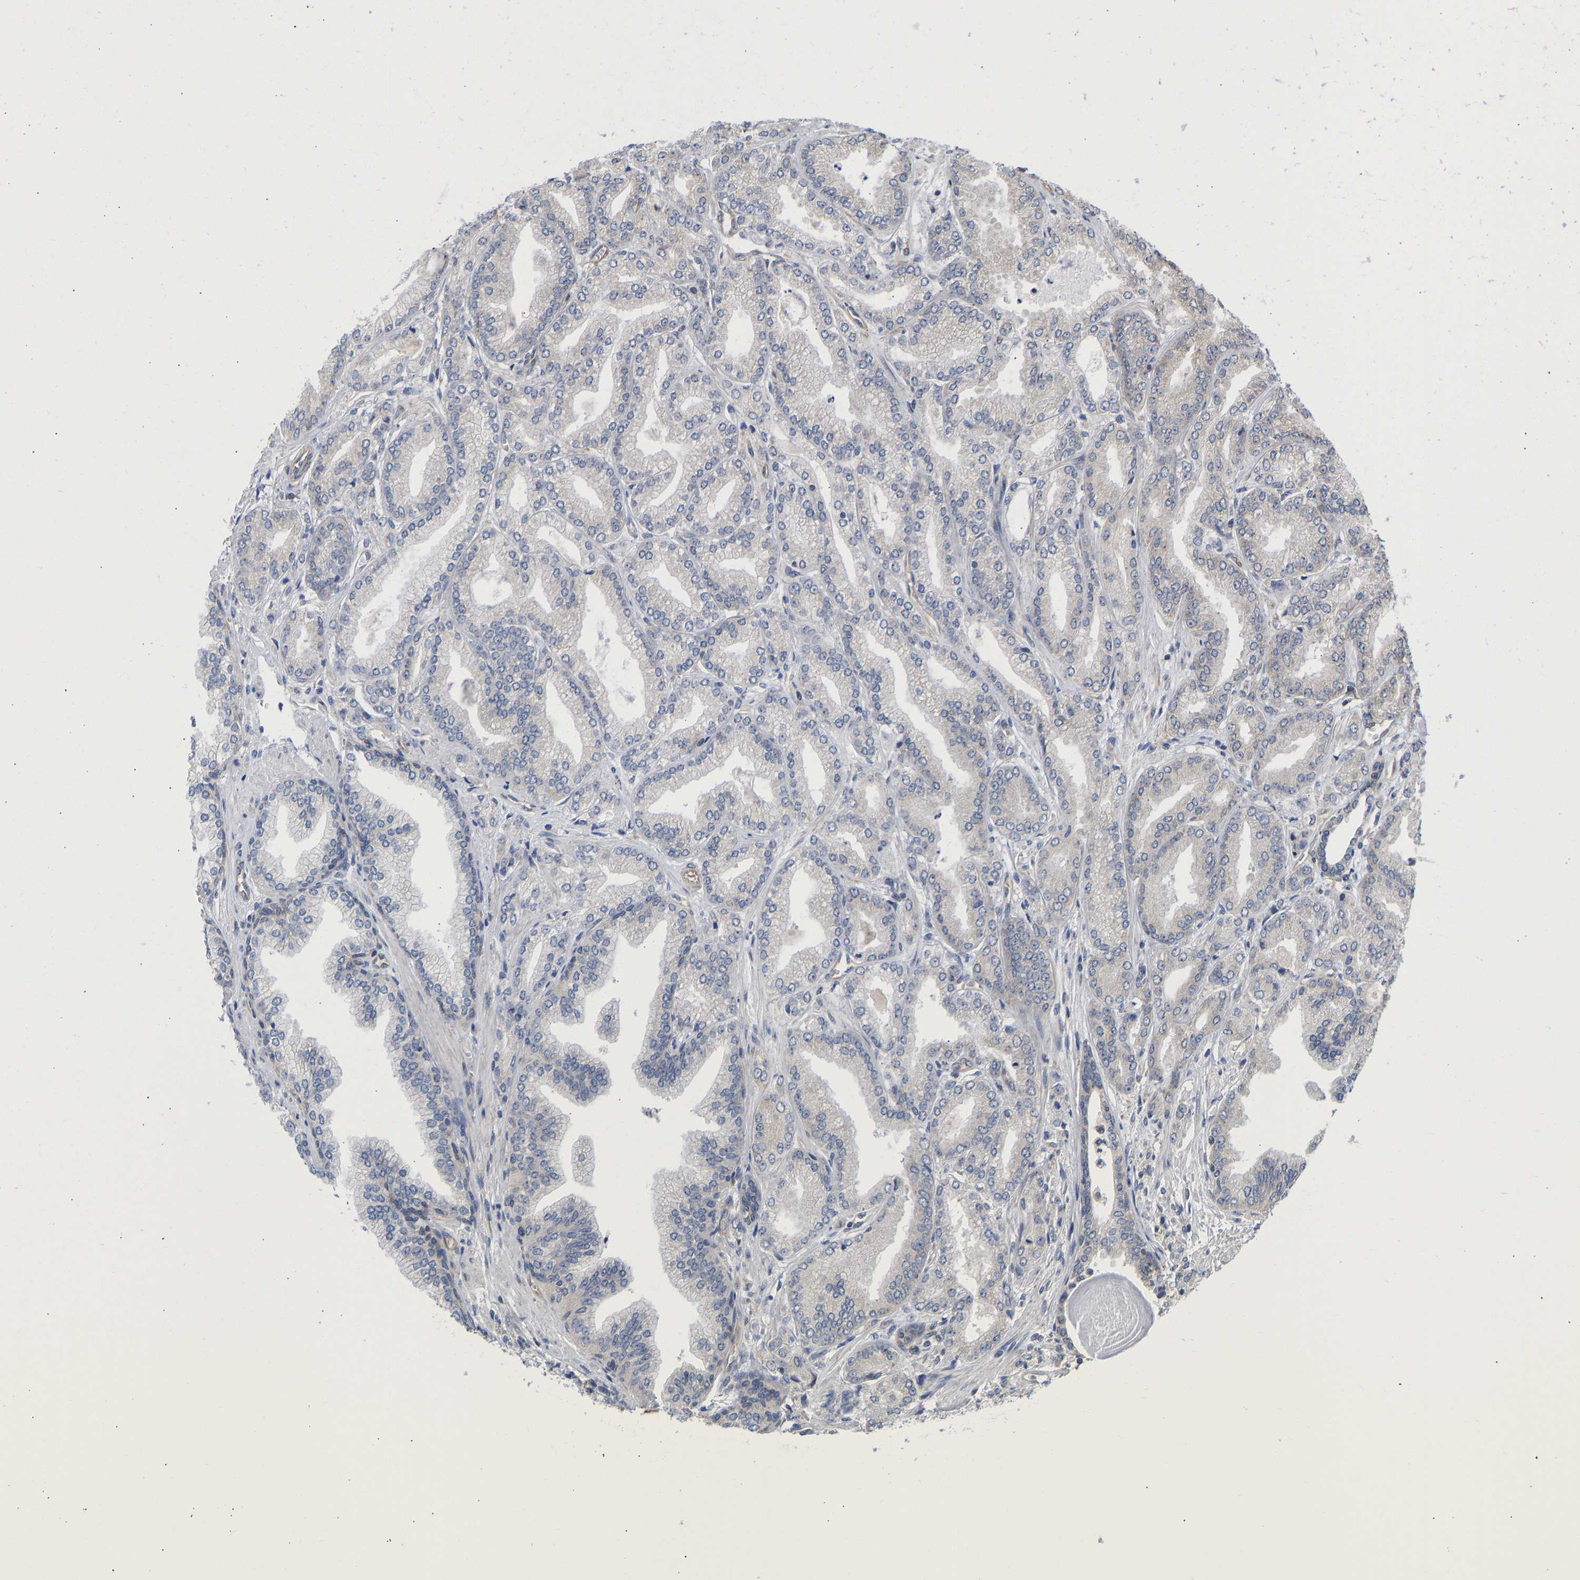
{"staining": {"intensity": "negative", "quantity": "none", "location": "none"}, "tissue": "prostate cancer", "cell_type": "Tumor cells", "image_type": "cancer", "snomed": [{"axis": "morphology", "description": "Adenocarcinoma, Low grade"}, {"axis": "topography", "description": "Prostate"}], "caption": "The image exhibits no significant positivity in tumor cells of prostate adenocarcinoma (low-grade).", "gene": "MAP2K3", "patient": {"sex": "male", "age": 52}}